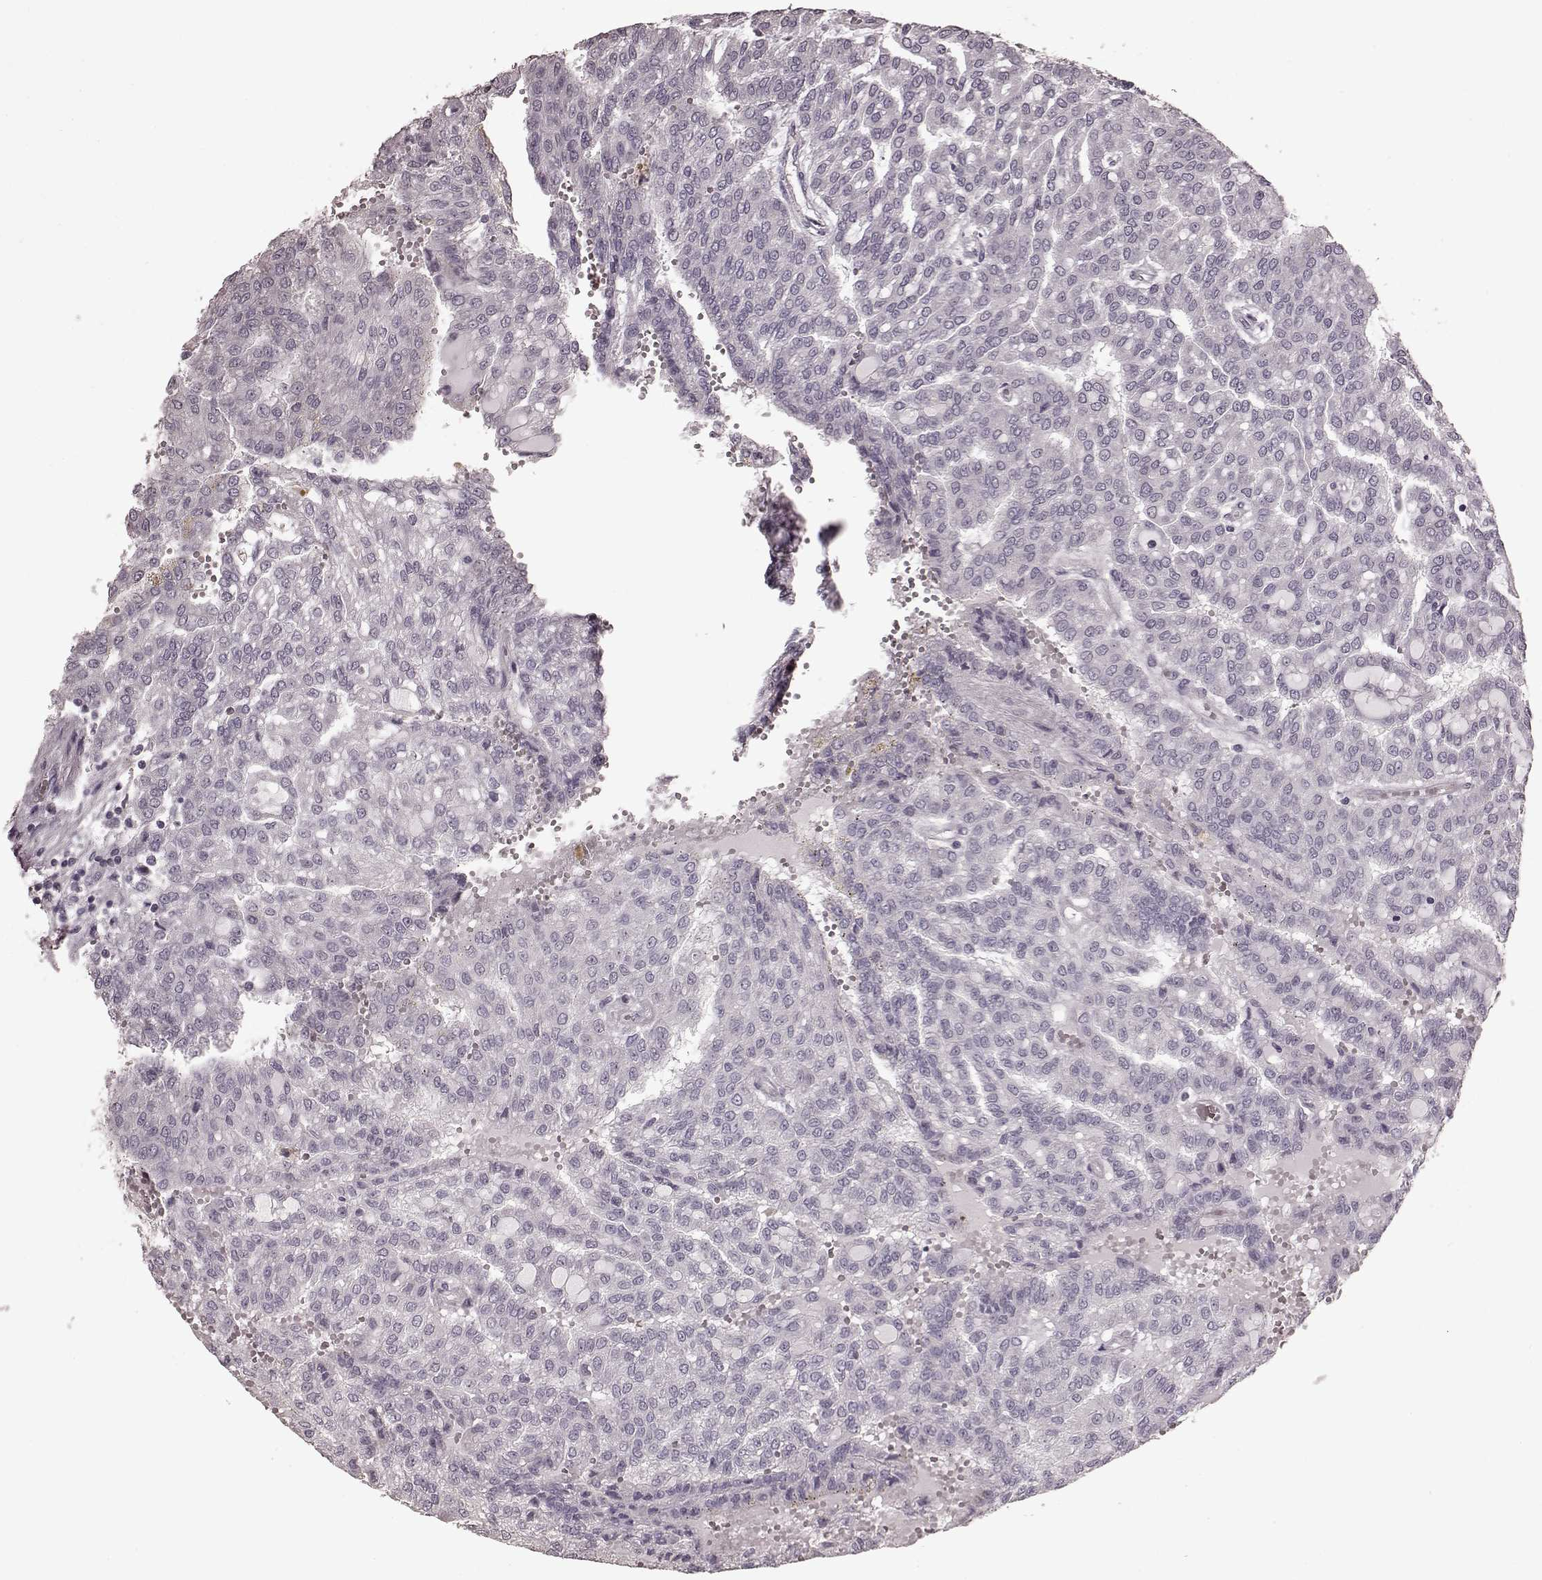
{"staining": {"intensity": "negative", "quantity": "none", "location": "none"}, "tissue": "renal cancer", "cell_type": "Tumor cells", "image_type": "cancer", "snomed": [{"axis": "morphology", "description": "Adenocarcinoma, NOS"}, {"axis": "topography", "description": "Kidney"}], "caption": "DAB immunohistochemical staining of renal cancer (adenocarcinoma) shows no significant positivity in tumor cells.", "gene": "CD28", "patient": {"sex": "male", "age": 63}}